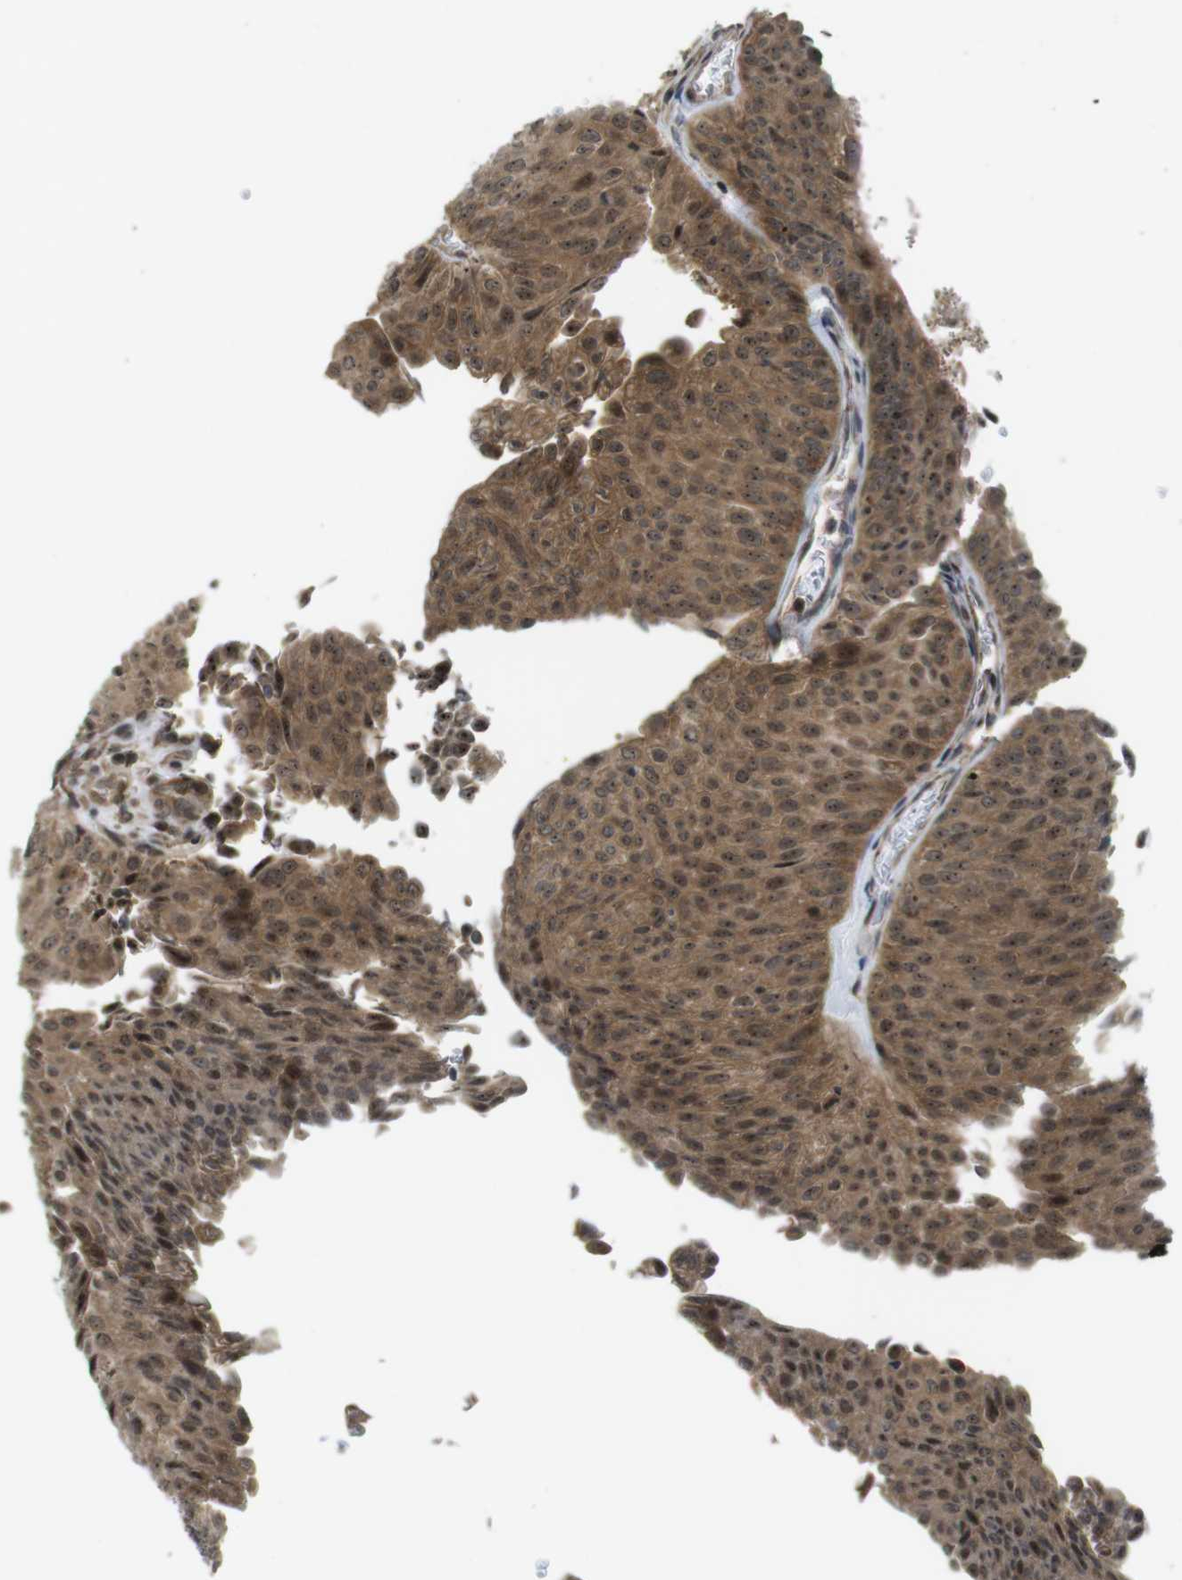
{"staining": {"intensity": "moderate", "quantity": ">75%", "location": "cytoplasmic/membranous,nuclear"}, "tissue": "urothelial cancer", "cell_type": "Tumor cells", "image_type": "cancer", "snomed": [{"axis": "morphology", "description": "Urothelial carcinoma, Low grade"}, {"axis": "topography", "description": "Urinary bladder"}], "caption": "A high-resolution micrograph shows IHC staining of urothelial cancer, which displays moderate cytoplasmic/membranous and nuclear staining in about >75% of tumor cells.", "gene": "CC2D1A", "patient": {"sex": "male", "age": 78}}